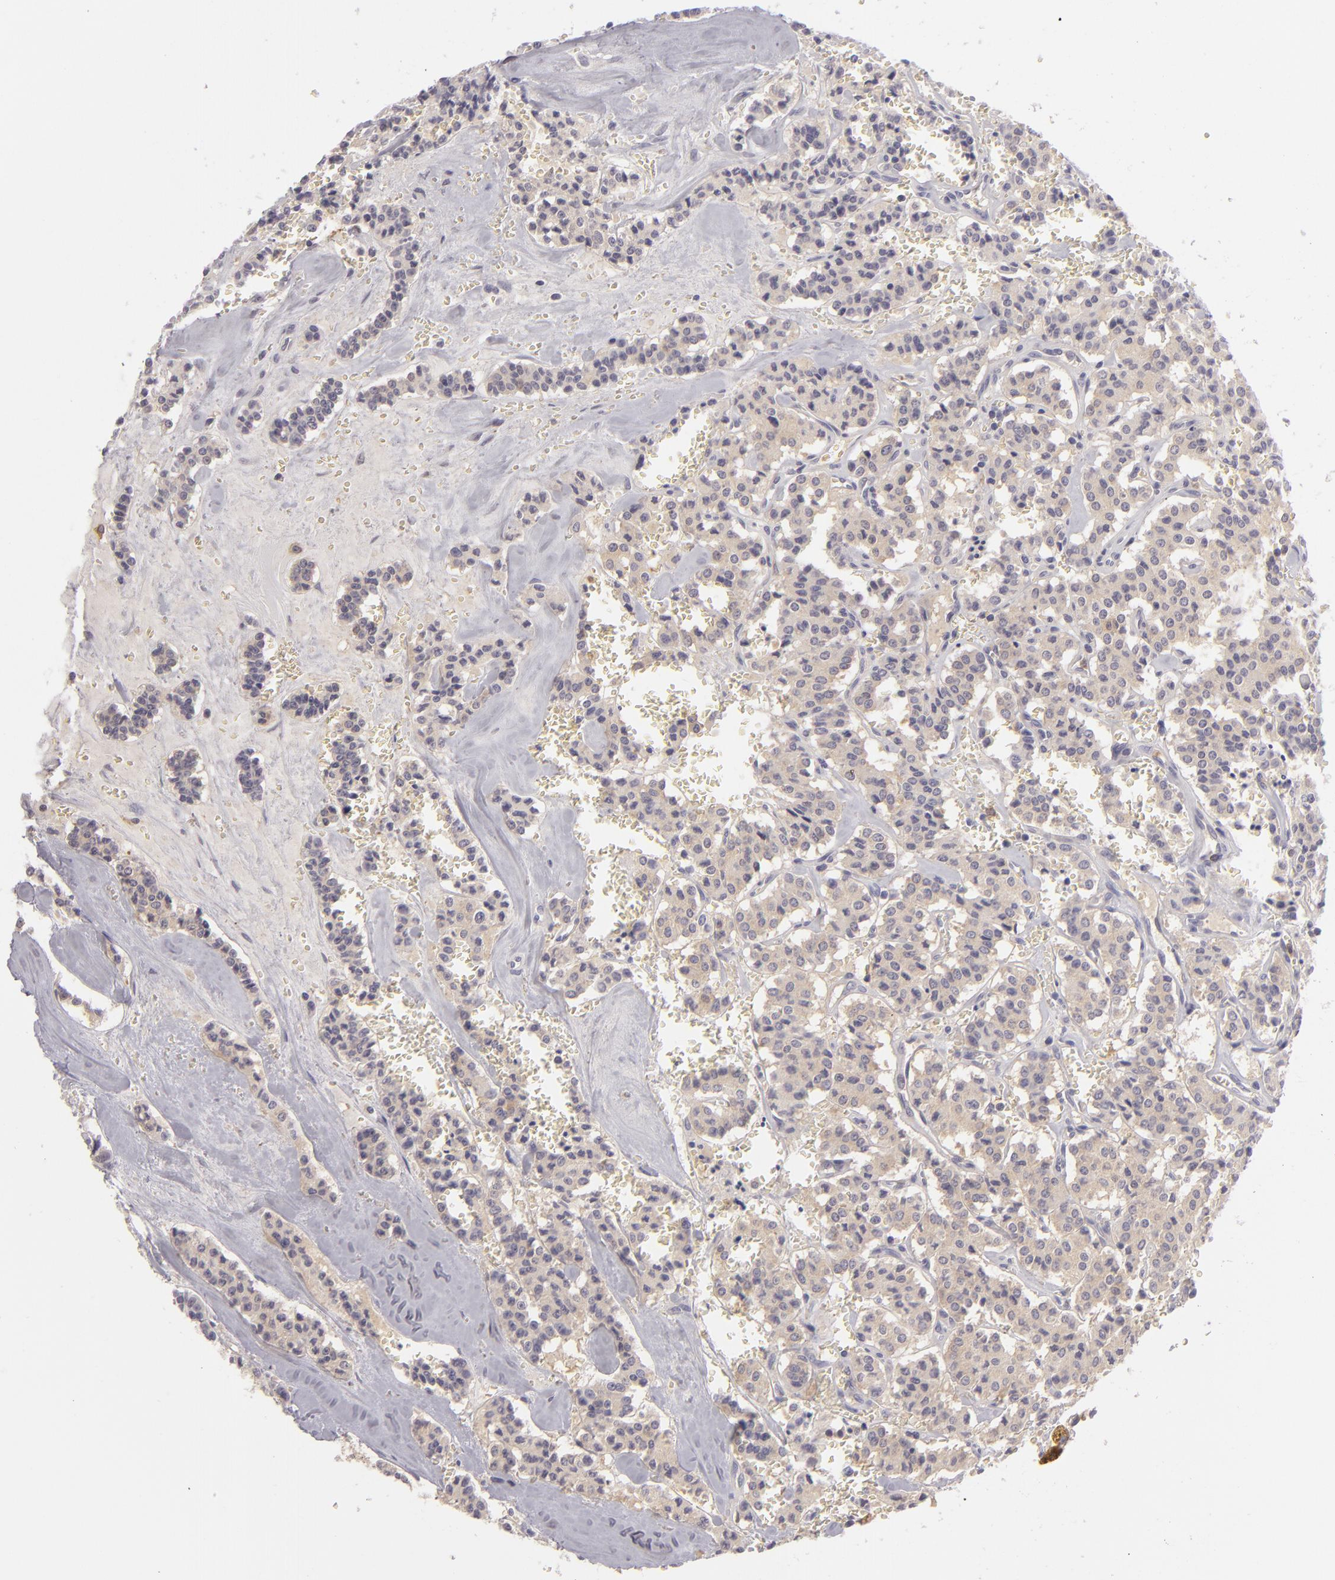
{"staining": {"intensity": "weak", "quantity": ">75%", "location": "cytoplasmic/membranous"}, "tissue": "carcinoid", "cell_type": "Tumor cells", "image_type": "cancer", "snomed": [{"axis": "morphology", "description": "Carcinoid, malignant, NOS"}, {"axis": "topography", "description": "Bronchus"}], "caption": "Weak cytoplasmic/membranous protein staining is appreciated in approximately >75% of tumor cells in carcinoid.", "gene": "MMP10", "patient": {"sex": "male", "age": 55}}